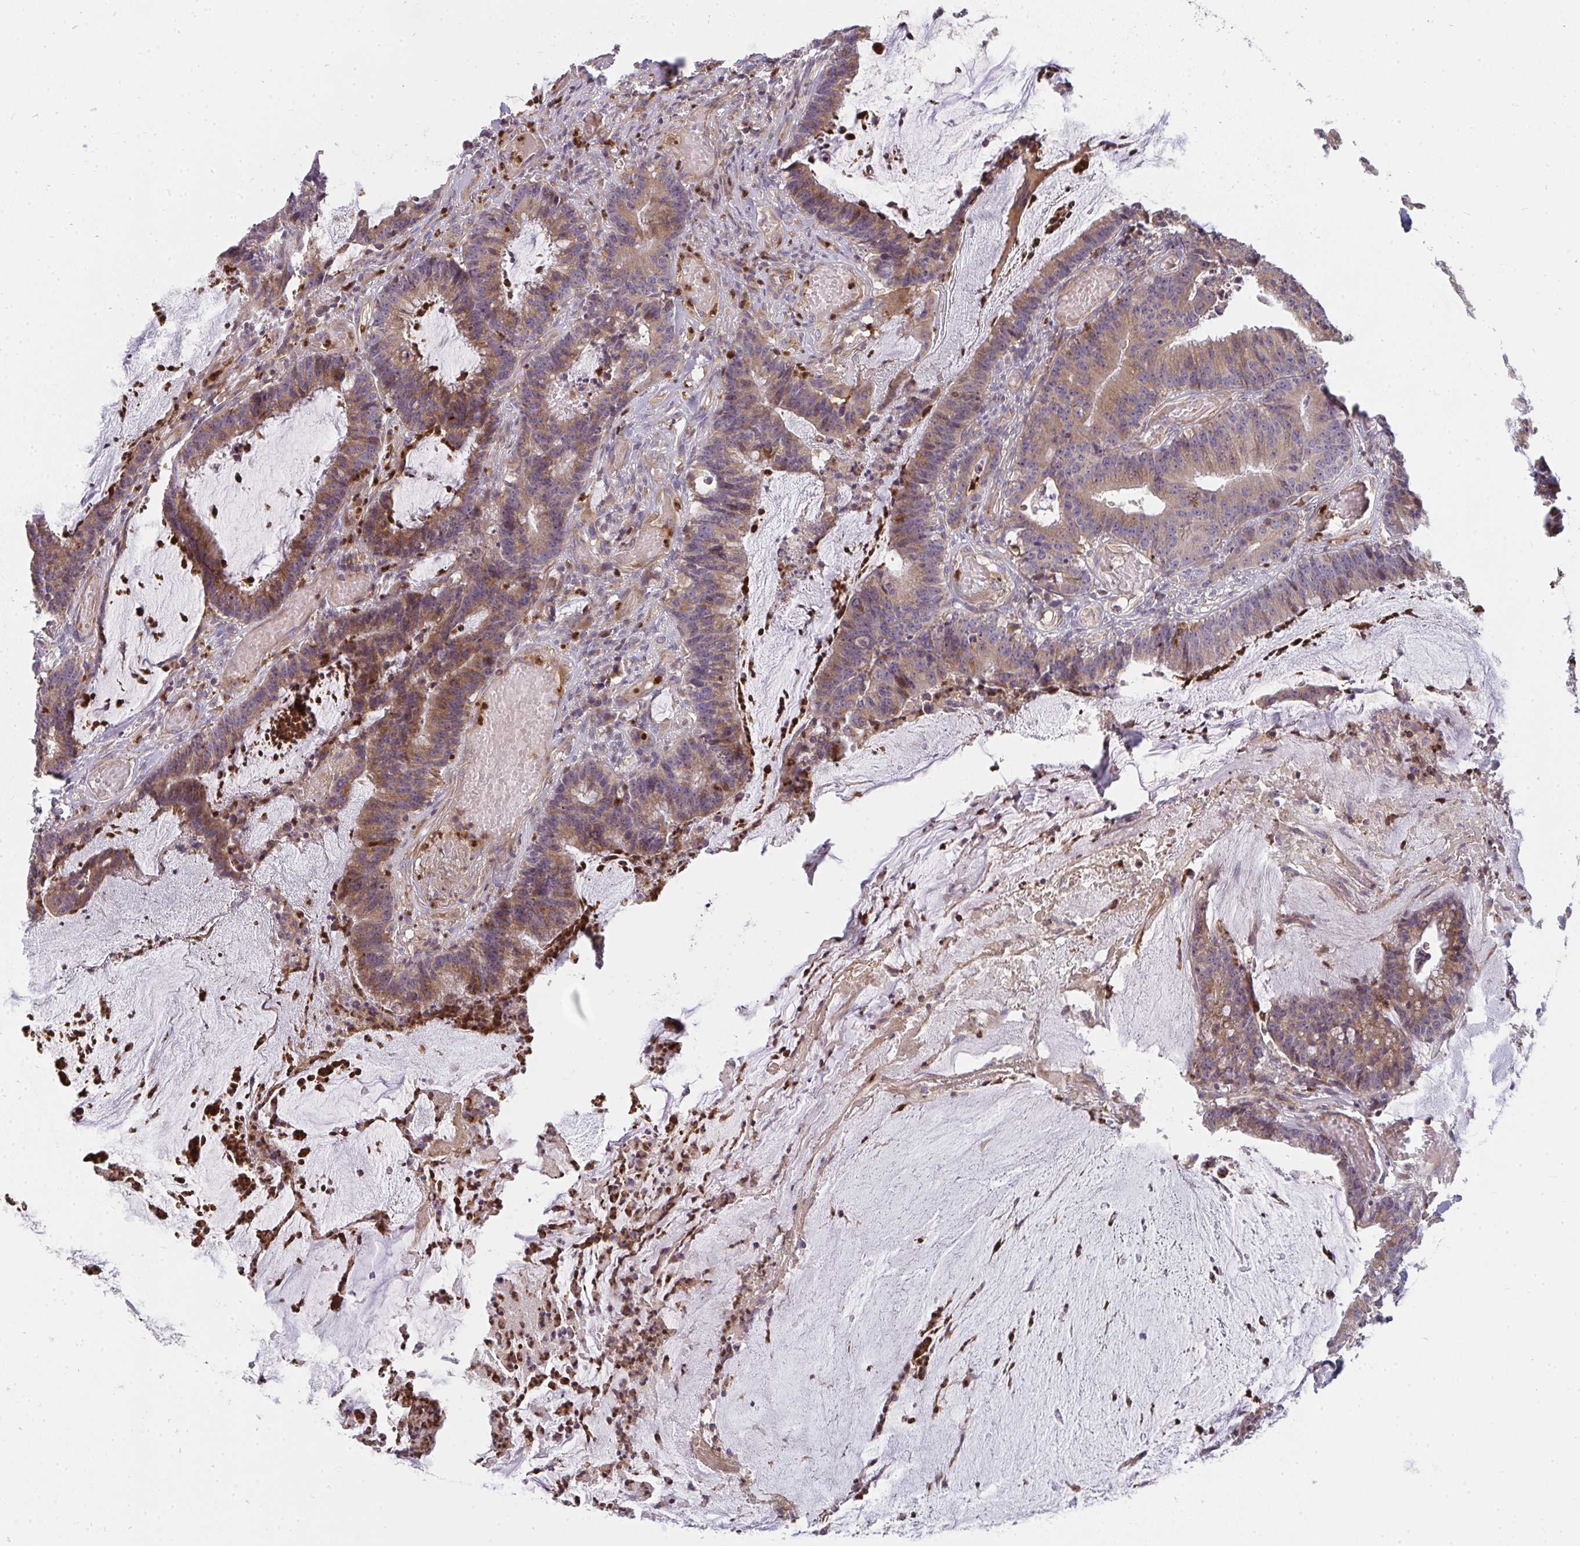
{"staining": {"intensity": "moderate", "quantity": "25%-75%", "location": "cytoplasmic/membranous"}, "tissue": "colorectal cancer", "cell_type": "Tumor cells", "image_type": "cancer", "snomed": [{"axis": "morphology", "description": "Adenocarcinoma, NOS"}, {"axis": "topography", "description": "Colon"}], "caption": "An immunohistochemistry (IHC) photomicrograph of tumor tissue is shown. Protein staining in brown shows moderate cytoplasmic/membranous positivity in colorectal adenocarcinoma within tumor cells.", "gene": "CSF3R", "patient": {"sex": "female", "age": 78}}